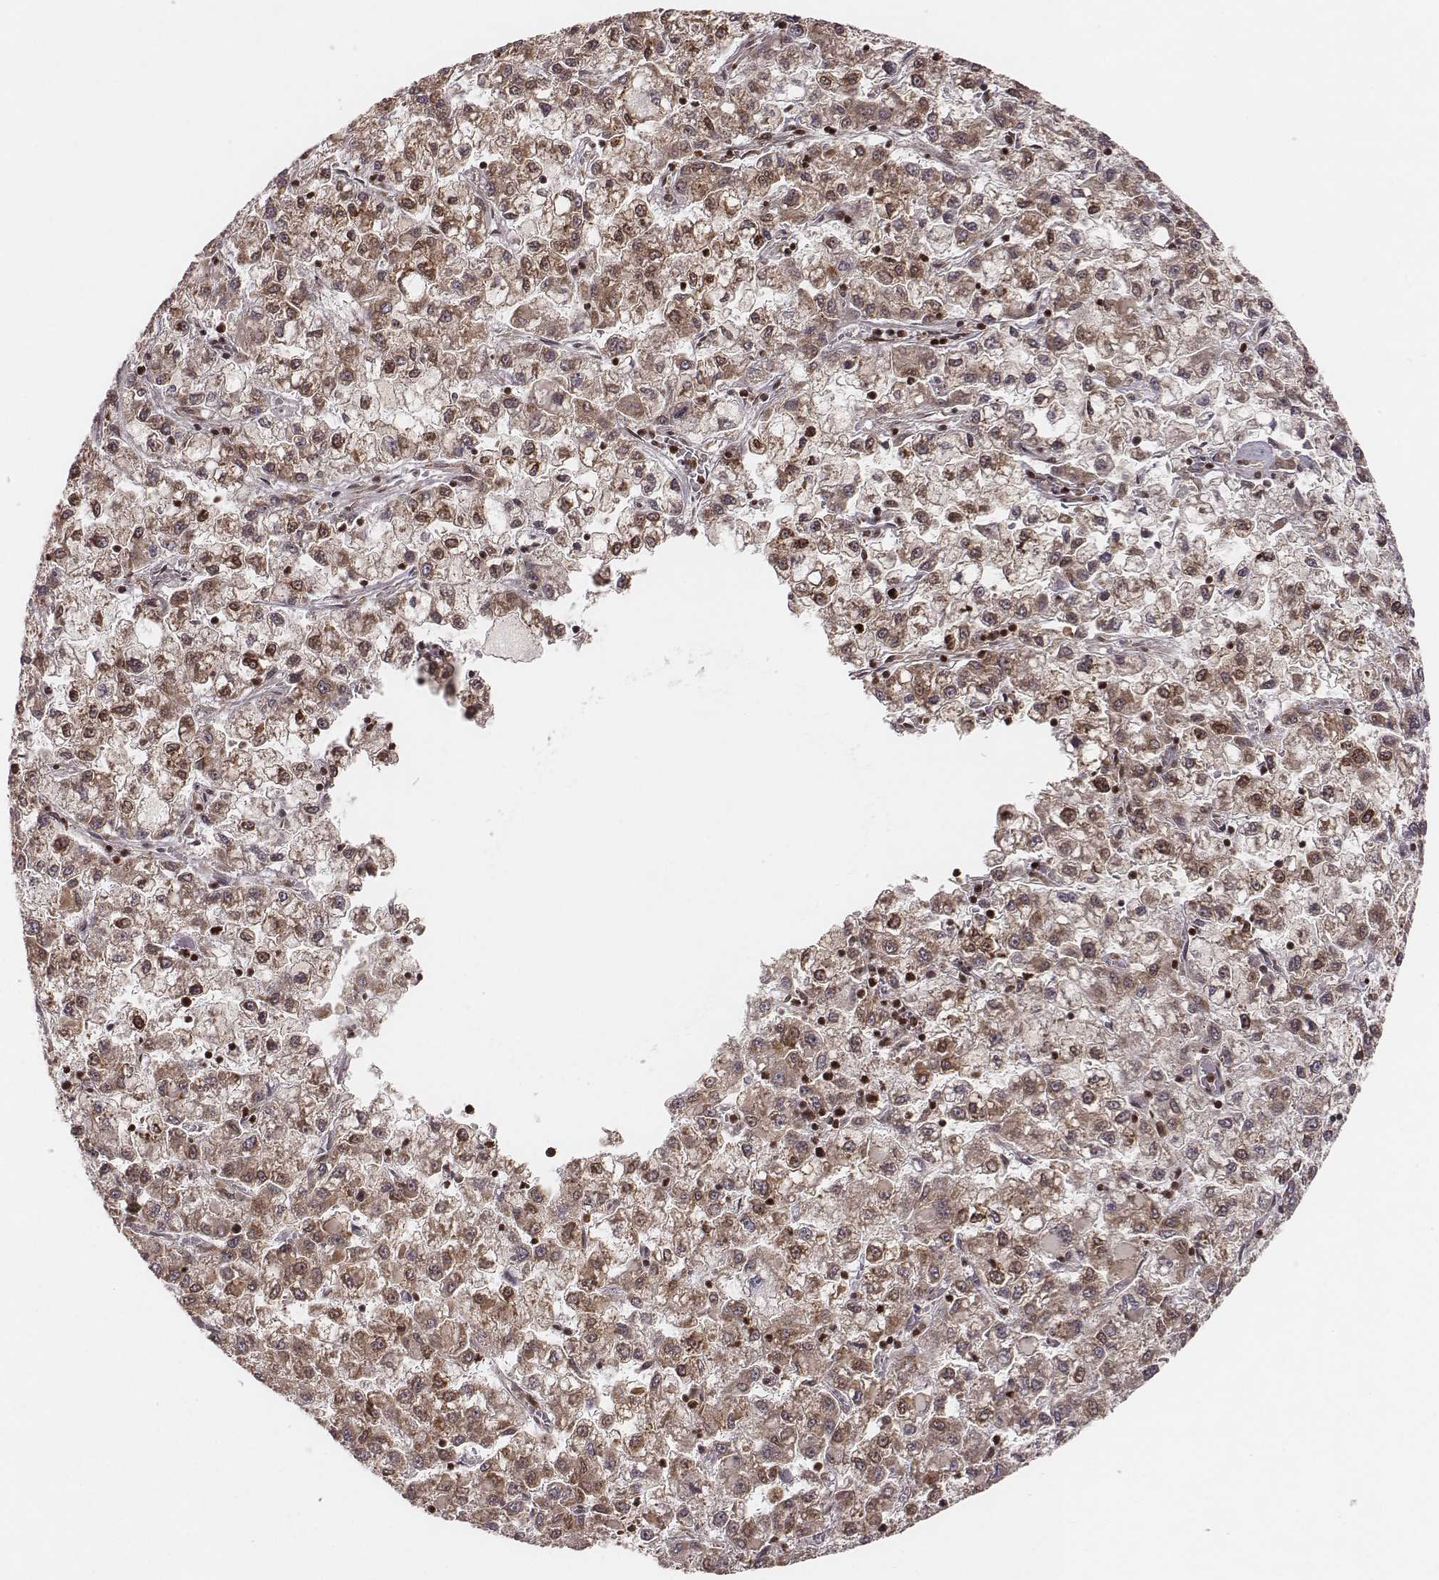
{"staining": {"intensity": "moderate", "quantity": ">75%", "location": "cytoplasmic/membranous,nuclear"}, "tissue": "liver cancer", "cell_type": "Tumor cells", "image_type": "cancer", "snomed": [{"axis": "morphology", "description": "Carcinoma, Hepatocellular, NOS"}, {"axis": "topography", "description": "Liver"}], "caption": "Moderate cytoplasmic/membranous and nuclear positivity for a protein is seen in approximately >75% of tumor cells of hepatocellular carcinoma (liver) using immunohistochemistry.", "gene": "NFX1", "patient": {"sex": "male", "age": 40}}